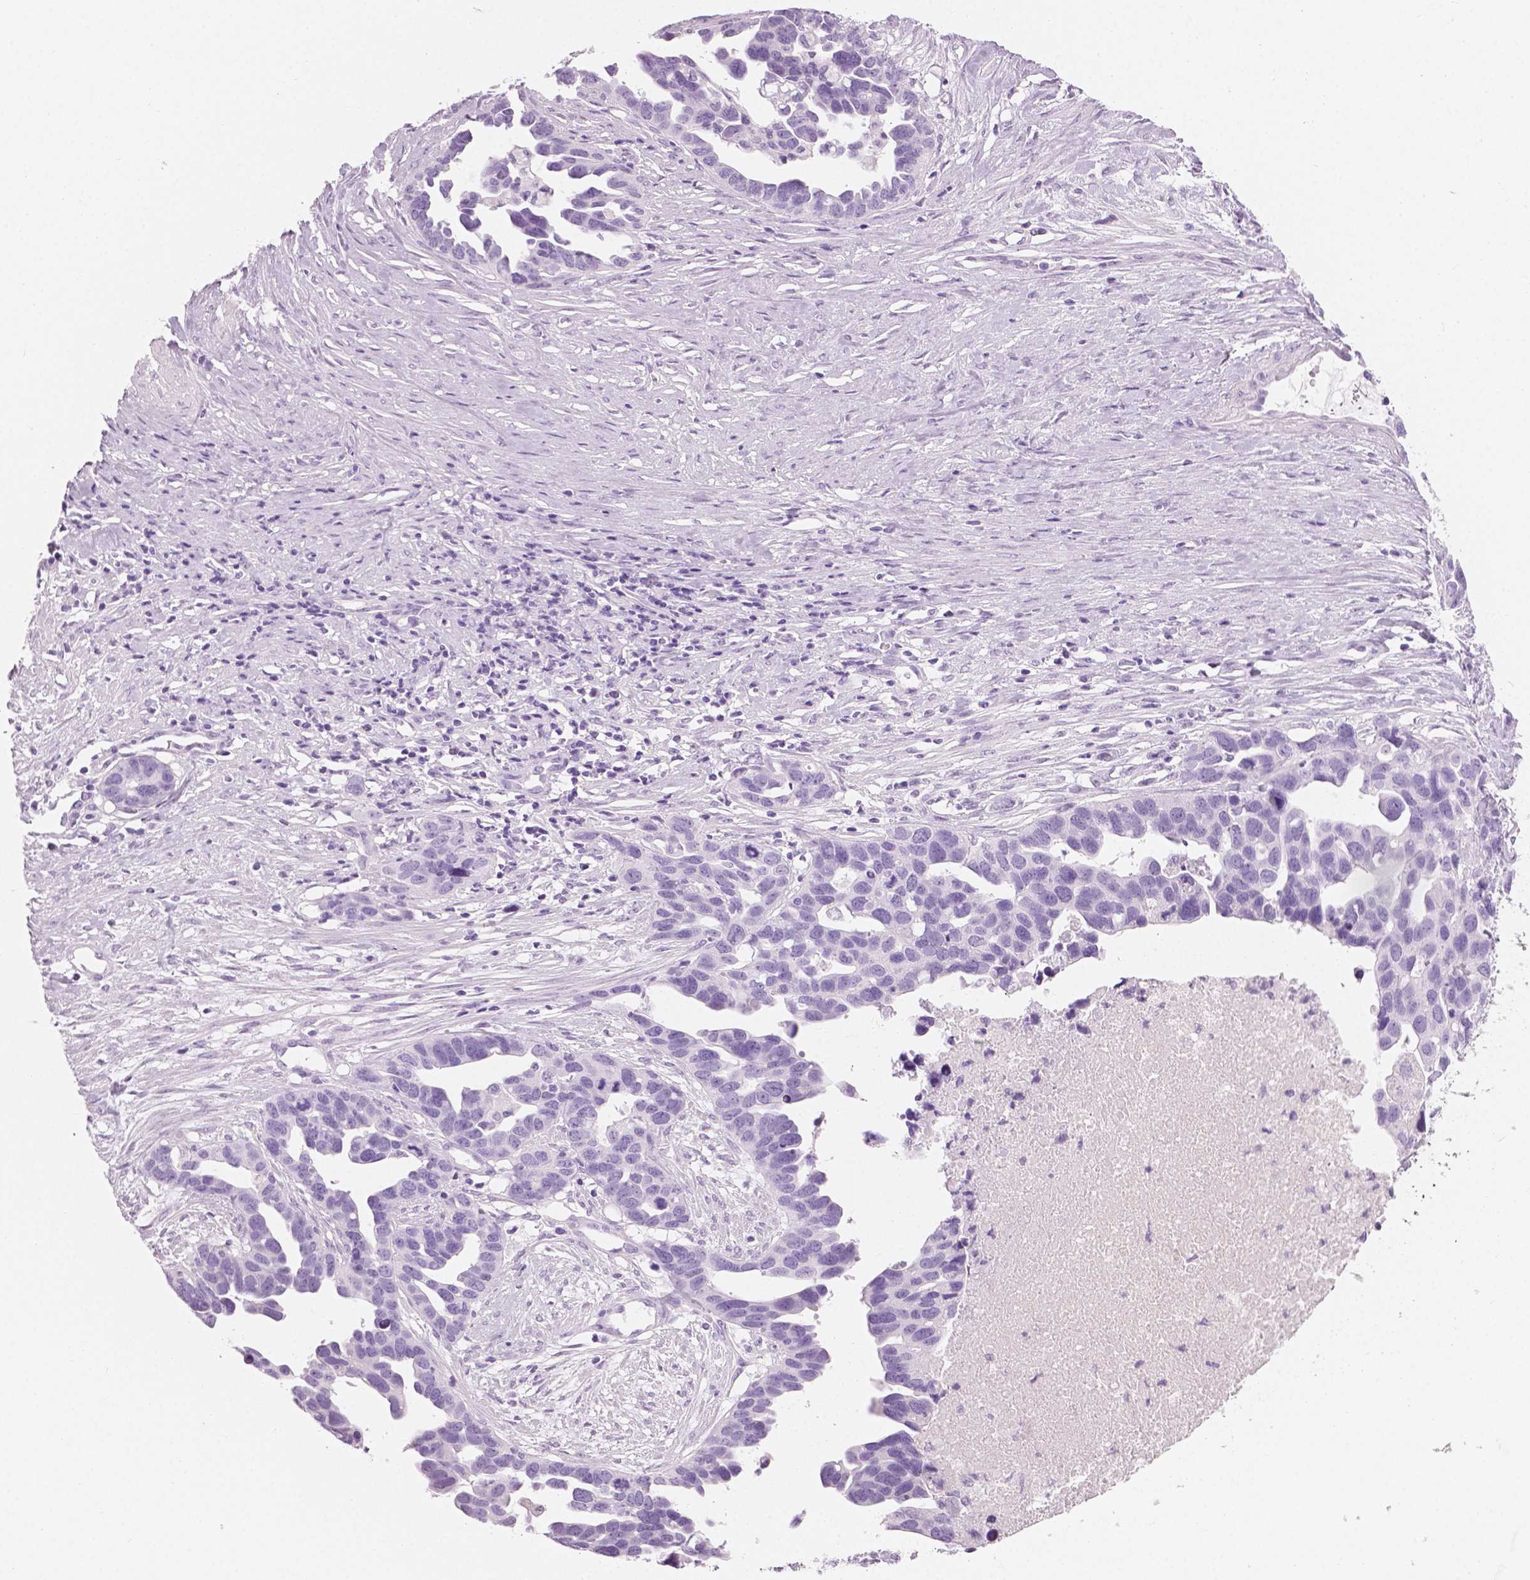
{"staining": {"intensity": "negative", "quantity": "none", "location": "none"}, "tissue": "ovarian cancer", "cell_type": "Tumor cells", "image_type": "cancer", "snomed": [{"axis": "morphology", "description": "Cystadenocarcinoma, serous, NOS"}, {"axis": "topography", "description": "Ovary"}], "caption": "Immunohistochemistry (IHC) photomicrograph of human serous cystadenocarcinoma (ovarian) stained for a protein (brown), which displays no positivity in tumor cells.", "gene": "PLIN4", "patient": {"sex": "female", "age": 54}}